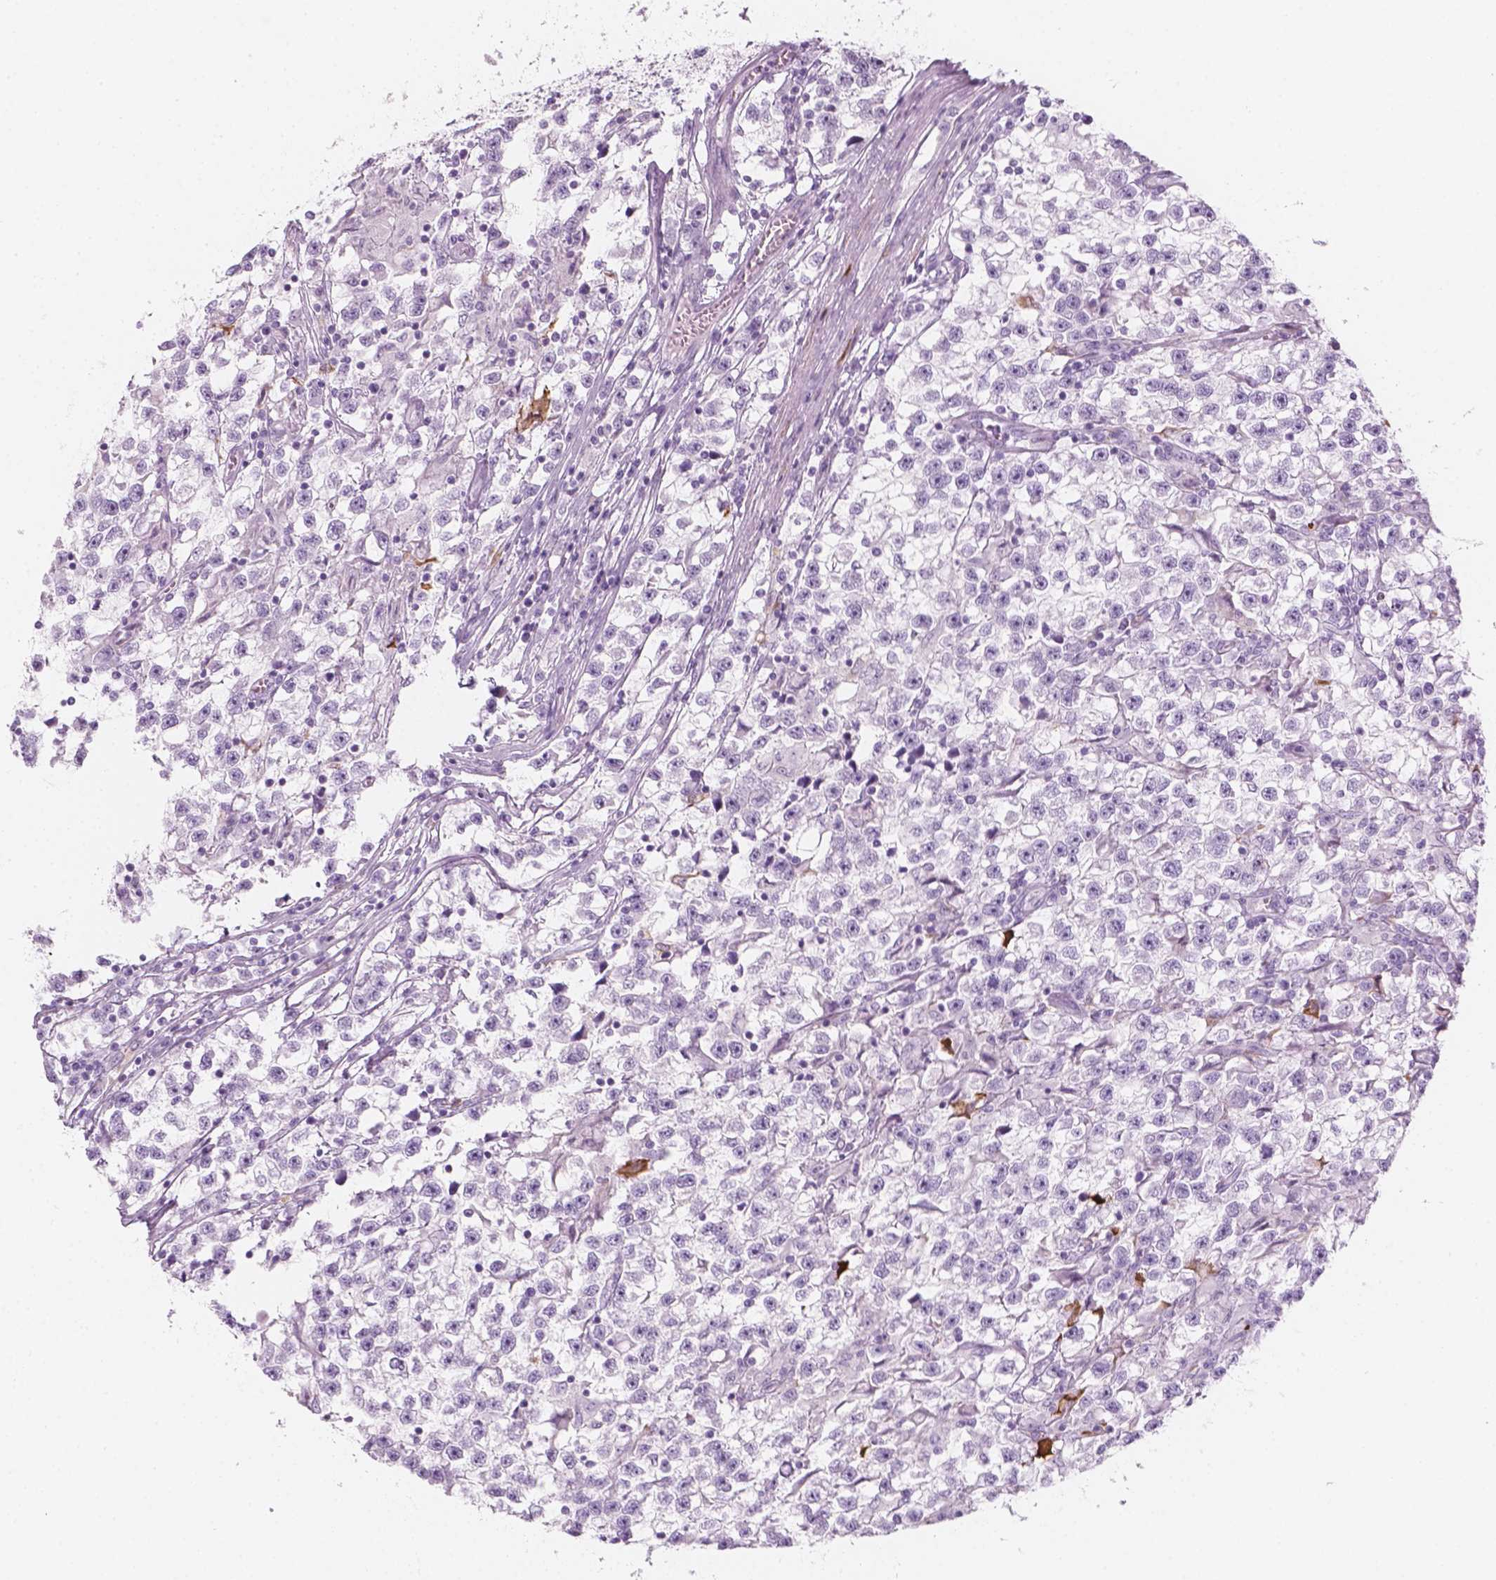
{"staining": {"intensity": "negative", "quantity": "none", "location": "none"}, "tissue": "testis cancer", "cell_type": "Tumor cells", "image_type": "cancer", "snomed": [{"axis": "morphology", "description": "Seminoma, NOS"}, {"axis": "topography", "description": "Testis"}], "caption": "Tumor cells are negative for brown protein staining in testis cancer (seminoma).", "gene": "CES1", "patient": {"sex": "male", "age": 31}}